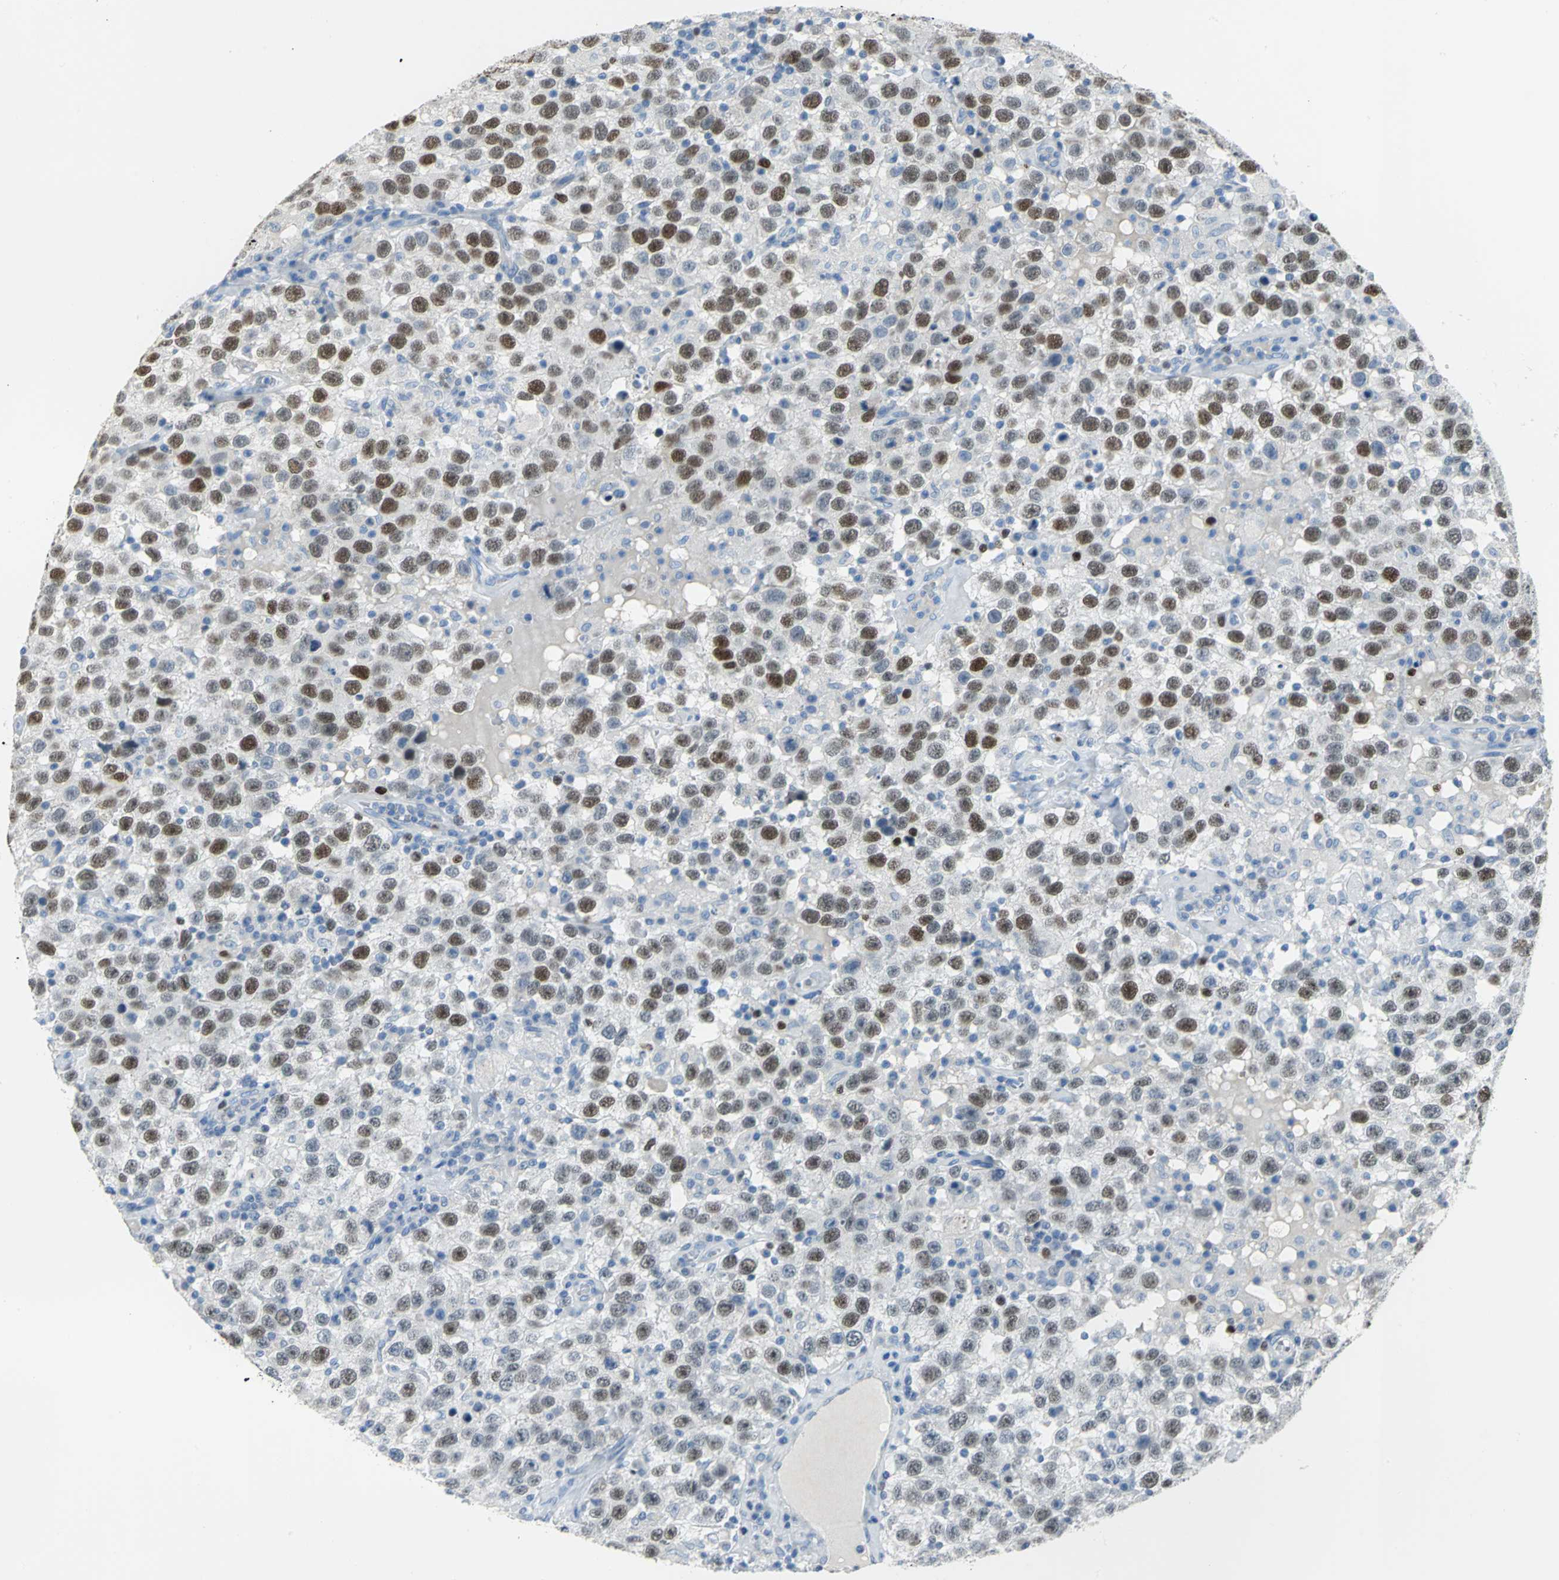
{"staining": {"intensity": "moderate", "quantity": "25%-75%", "location": "nuclear"}, "tissue": "testis cancer", "cell_type": "Tumor cells", "image_type": "cancer", "snomed": [{"axis": "morphology", "description": "Seminoma, NOS"}, {"axis": "topography", "description": "Testis"}], "caption": "Testis seminoma tissue shows moderate nuclear positivity in approximately 25%-75% of tumor cells", "gene": "MCM3", "patient": {"sex": "male", "age": 41}}